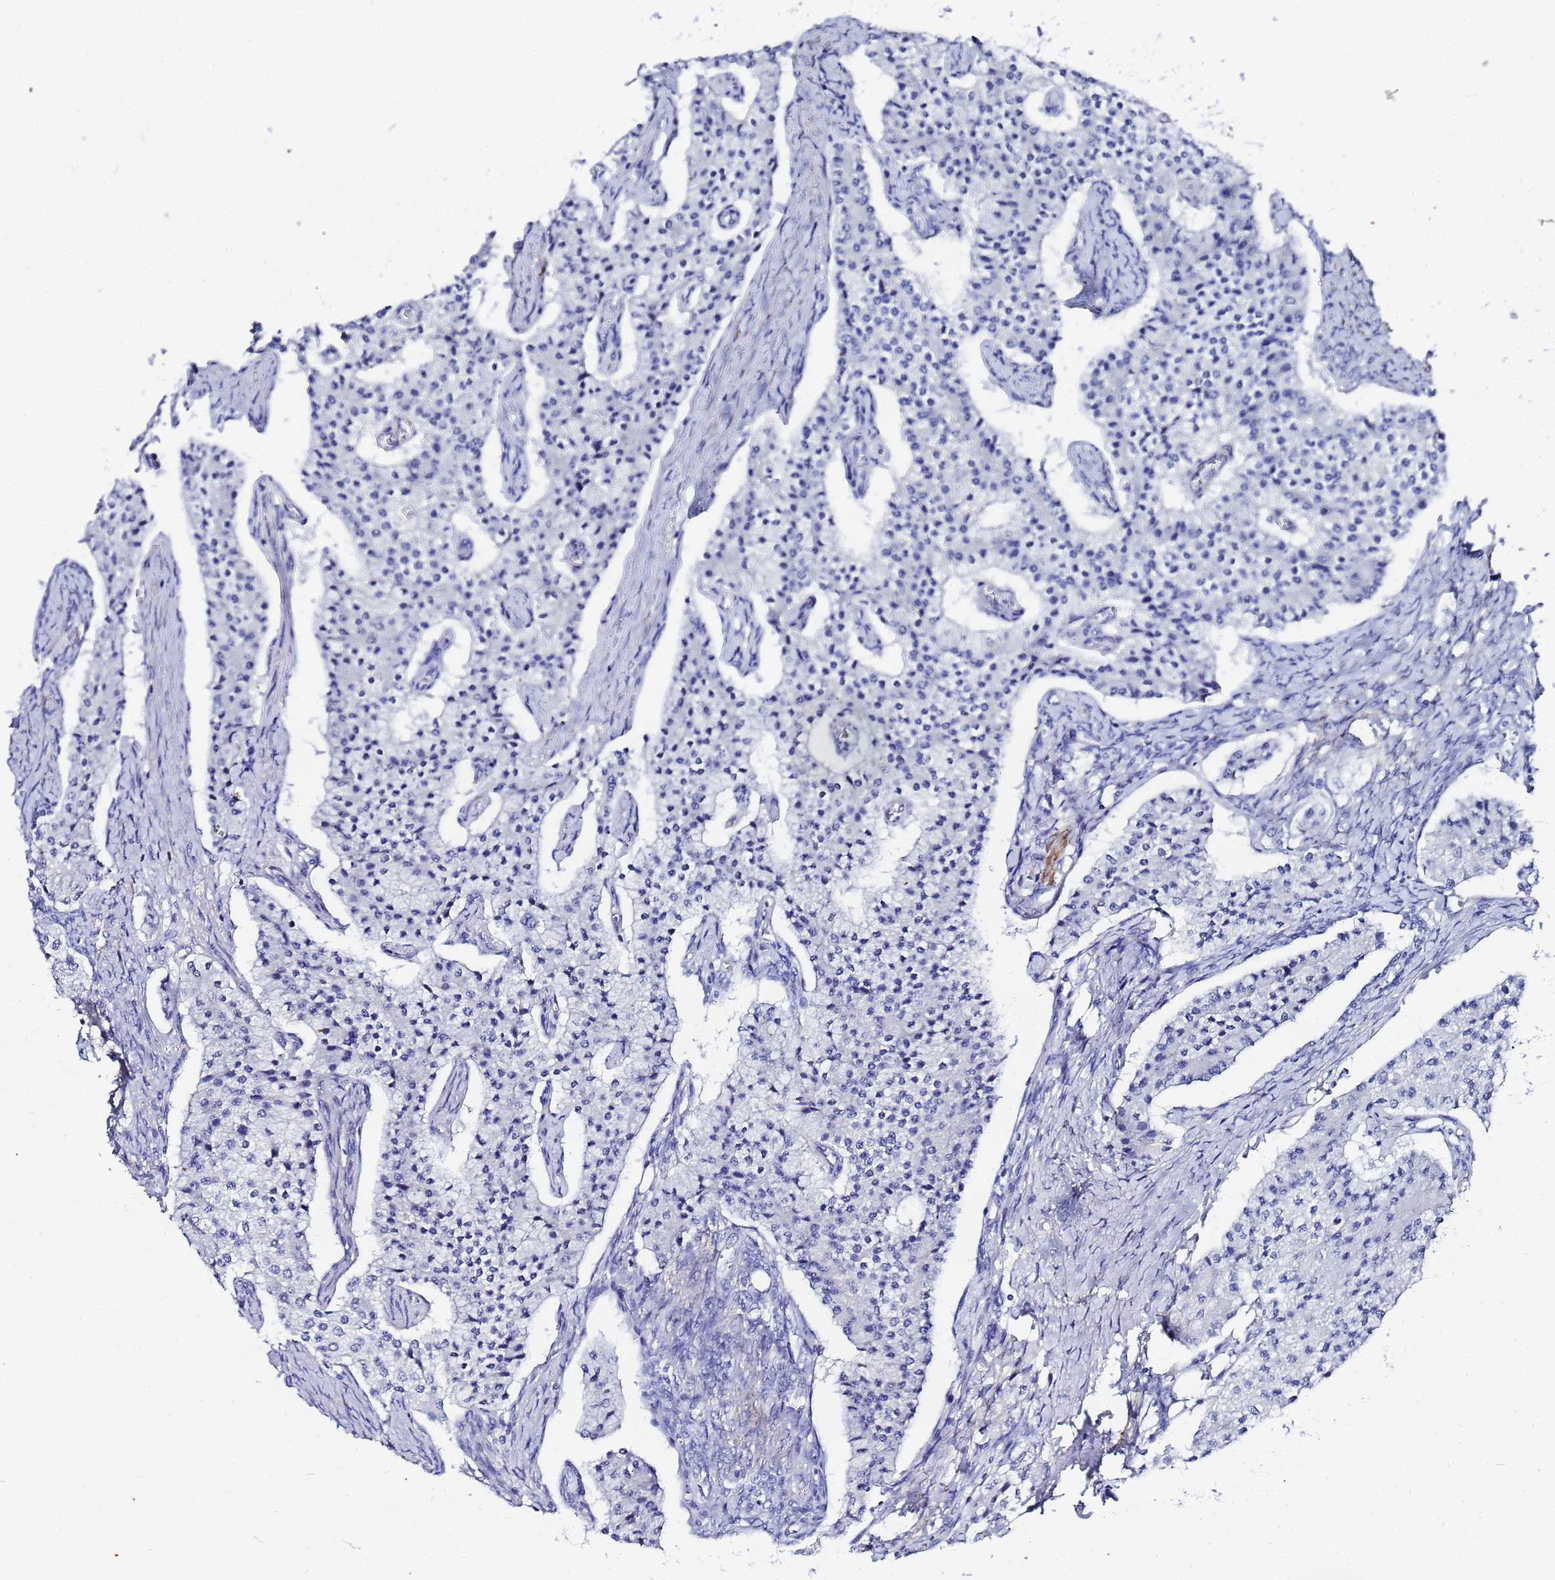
{"staining": {"intensity": "negative", "quantity": "none", "location": "none"}, "tissue": "carcinoid", "cell_type": "Tumor cells", "image_type": "cancer", "snomed": [{"axis": "morphology", "description": "Carcinoid, malignant, NOS"}, {"axis": "topography", "description": "Colon"}], "caption": "Immunohistochemistry image of human malignant carcinoid stained for a protein (brown), which shows no expression in tumor cells.", "gene": "RAB39B", "patient": {"sex": "female", "age": 52}}